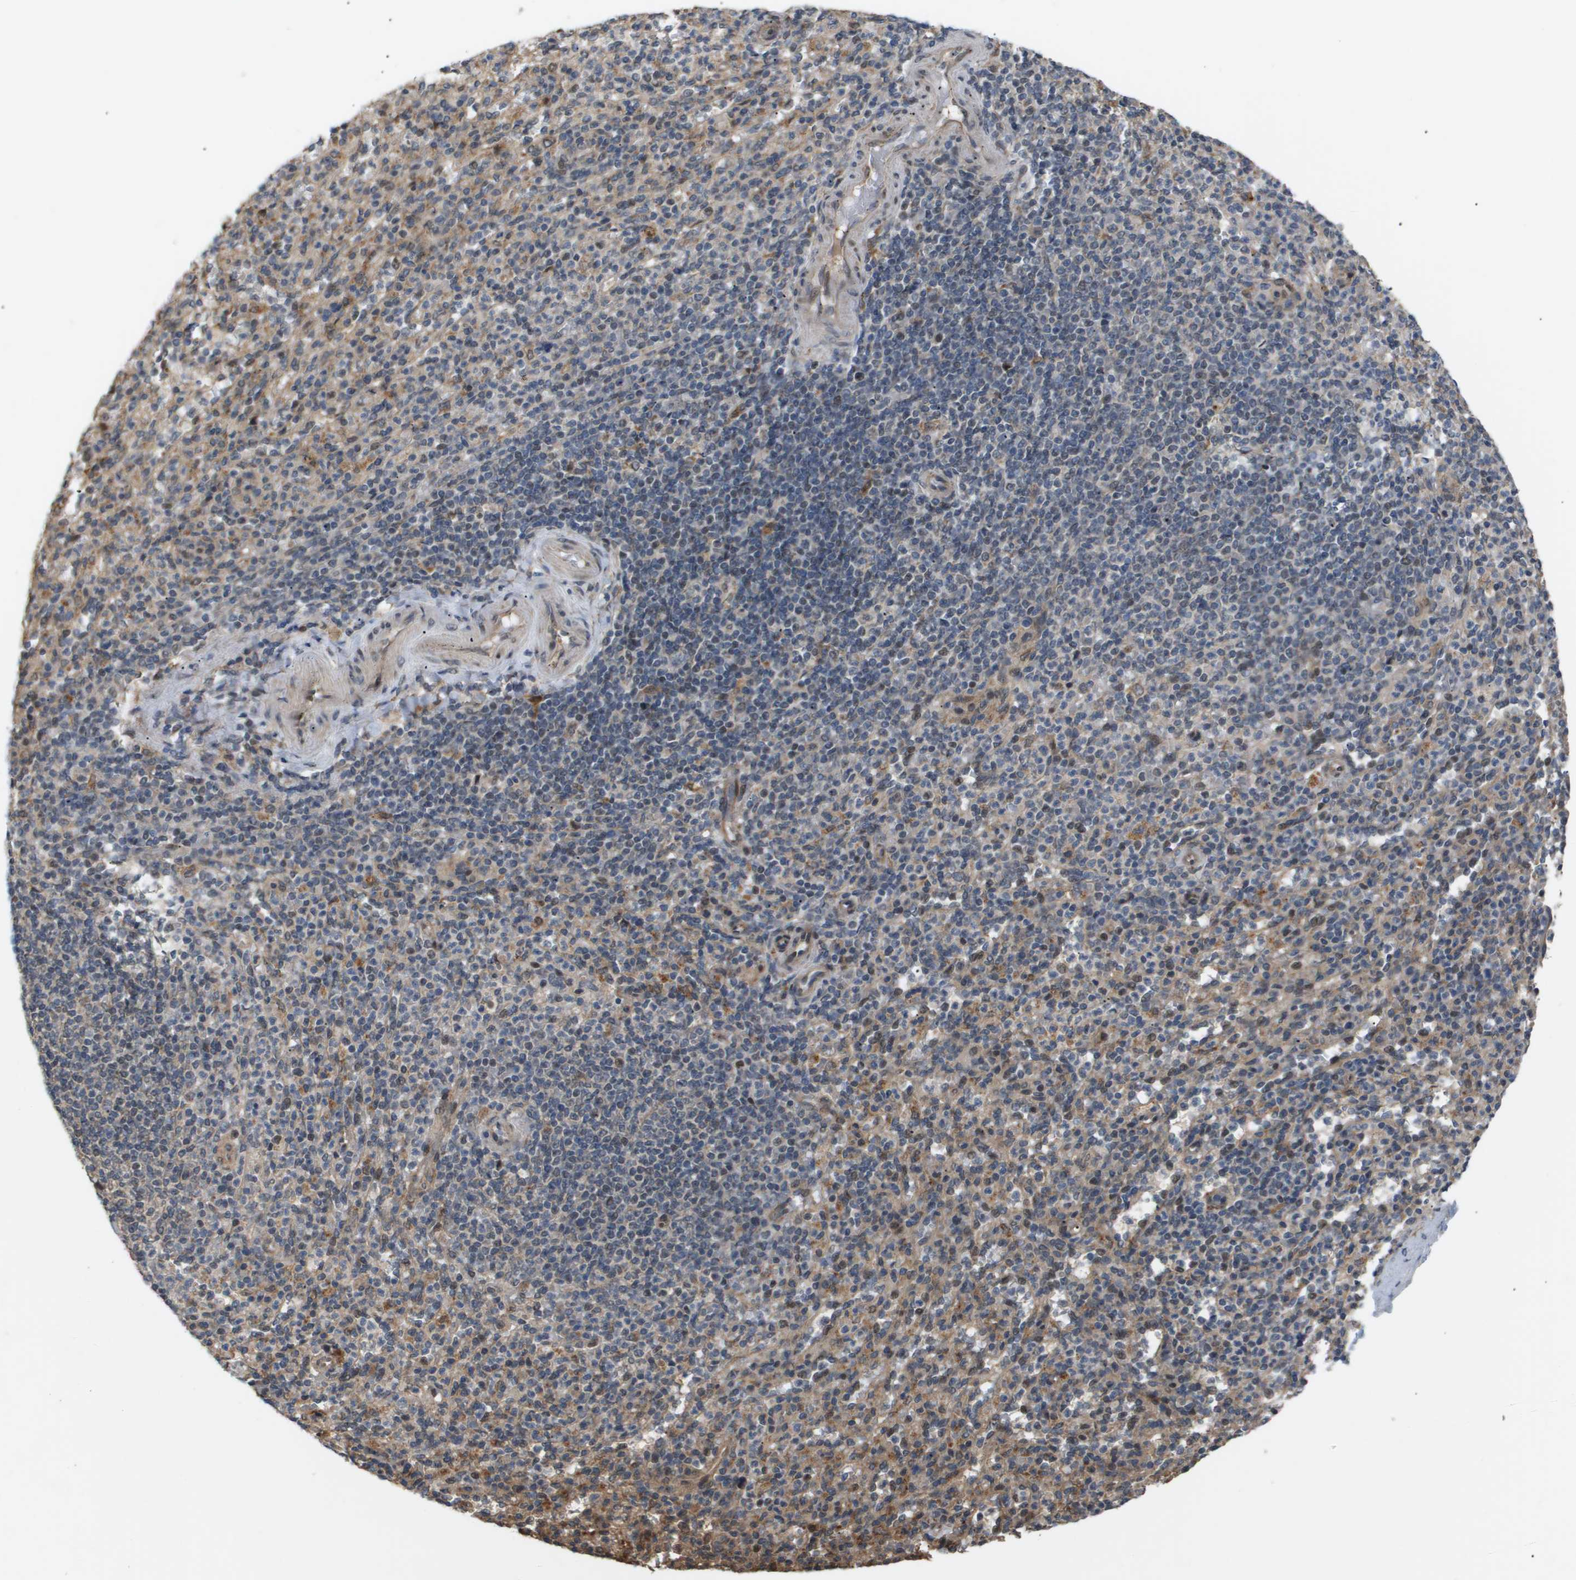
{"staining": {"intensity": "moderate", "quantity": "25%-75%", "location": "cytoplasmic/membranous"}, "tissue": "spleen", "cell_type": "Cells in red pulp", "image_type": "normal", "snomed": [{"axis": "morphology", "description": "Normal tissue, NOS"}, {"axis": "topography", "description": "Spleen"}], "caption": "This micrograph exhibits normal spleen stained with immunohistochemistry (IHC) to label a protein in brown. The cytoplasmic/membranous of cells in red pulp show moderate positivity for the protein. Nuclei are counter-stained blue.", "gene": "PDGFB", "patient": {"sex": "male", "age": 36}}